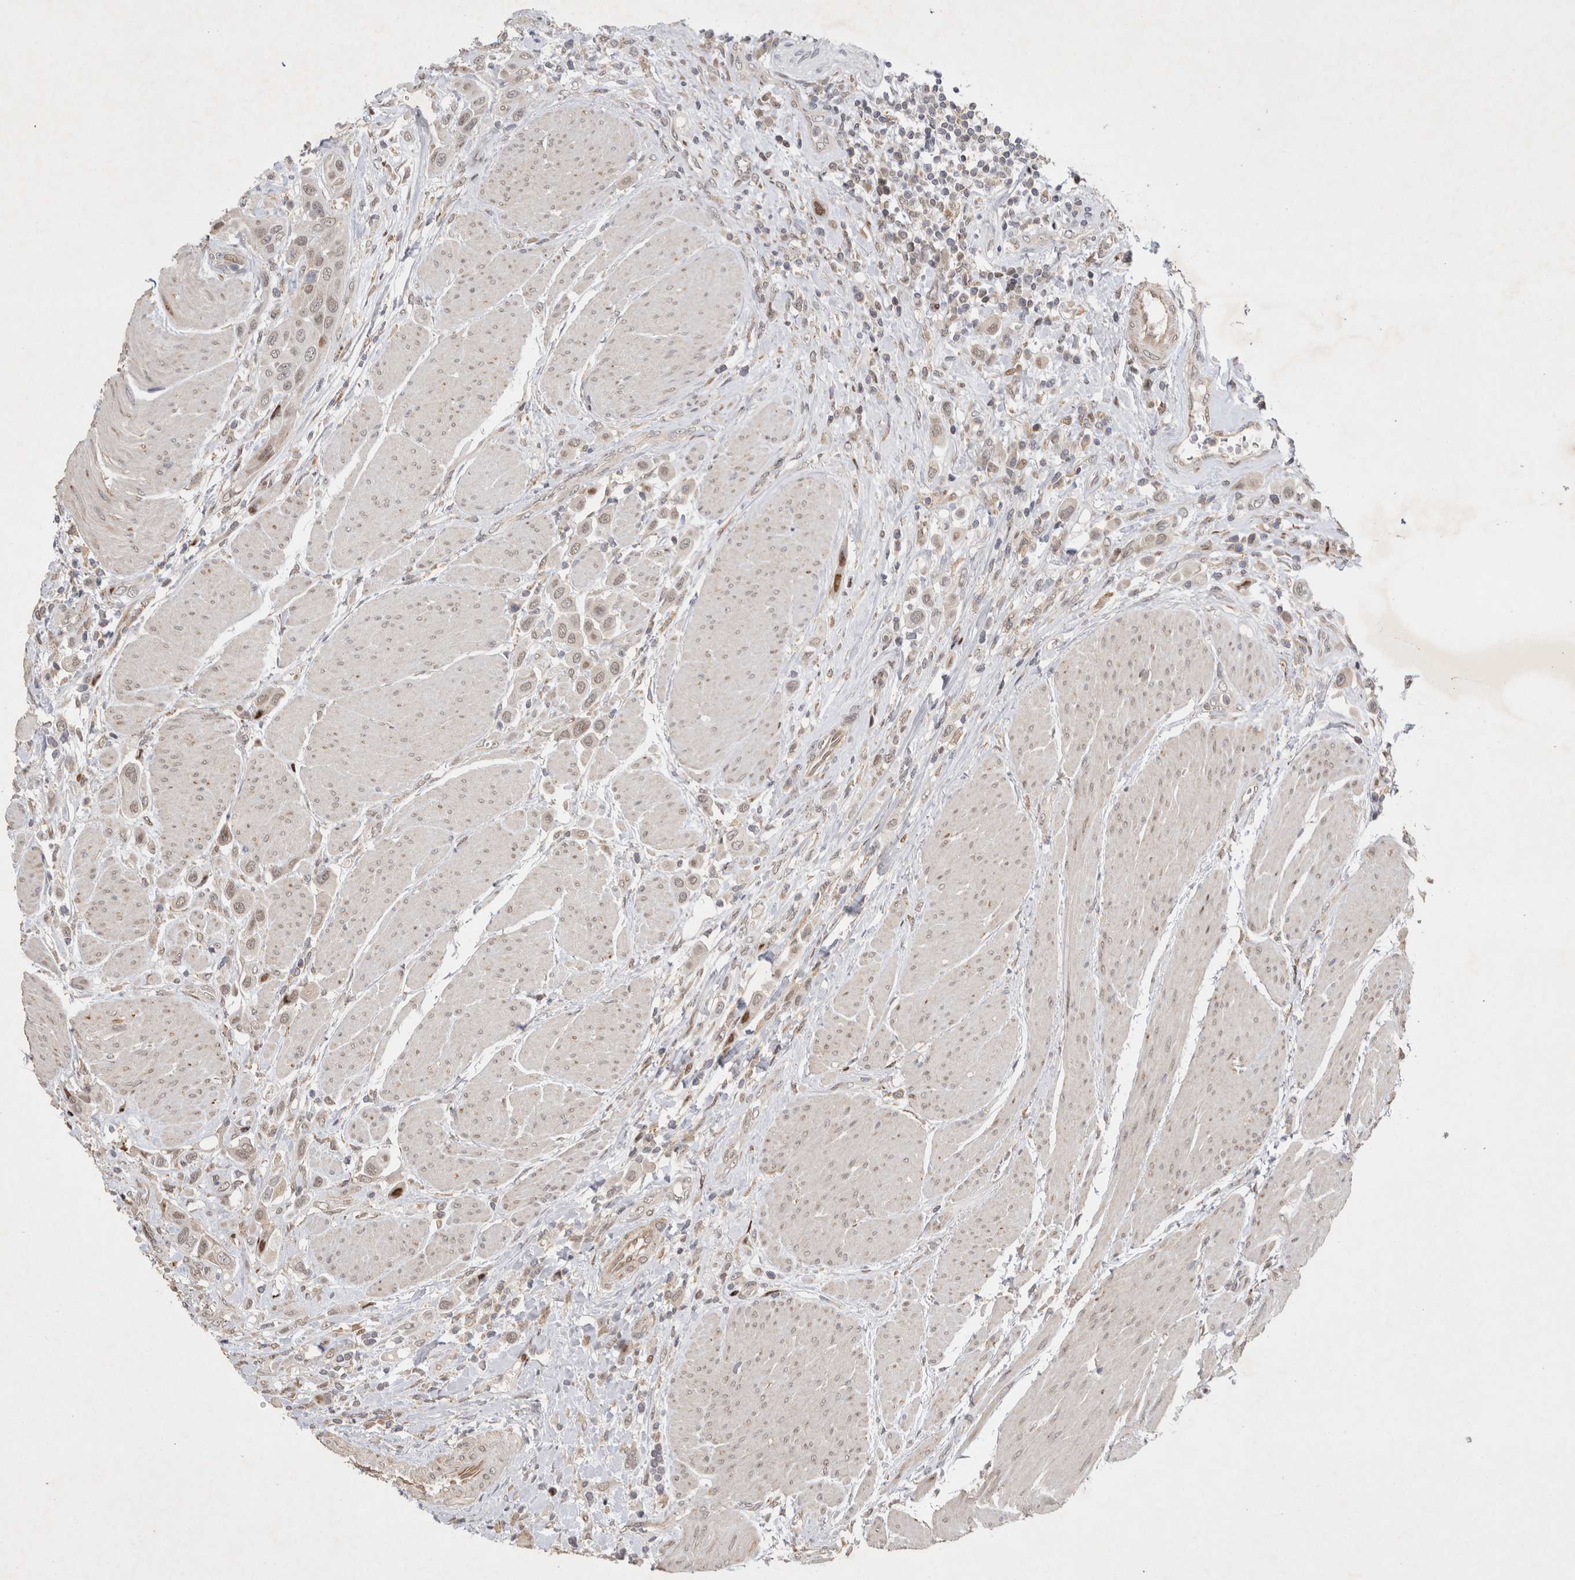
{"staining": {"intensity": "weak", "quantity": "<25%", "location": "nuclear"}, "tissue": "urothelial cancer", "cell_type": "Tumor cells", "image_type": "cancer", "snomed": [{"axis": "morphology", "description": "Urothelial carcinoma, High grade"}, {"axis": "topography", "description": "Urinary bladder"}], "caption": "Immunohistochemistry of urothelial carcinoma (high-grade) demonstrates no expression in tumor cells.", "gene": "C8orf58", "patient": {"sex": "male", "age": 50}}